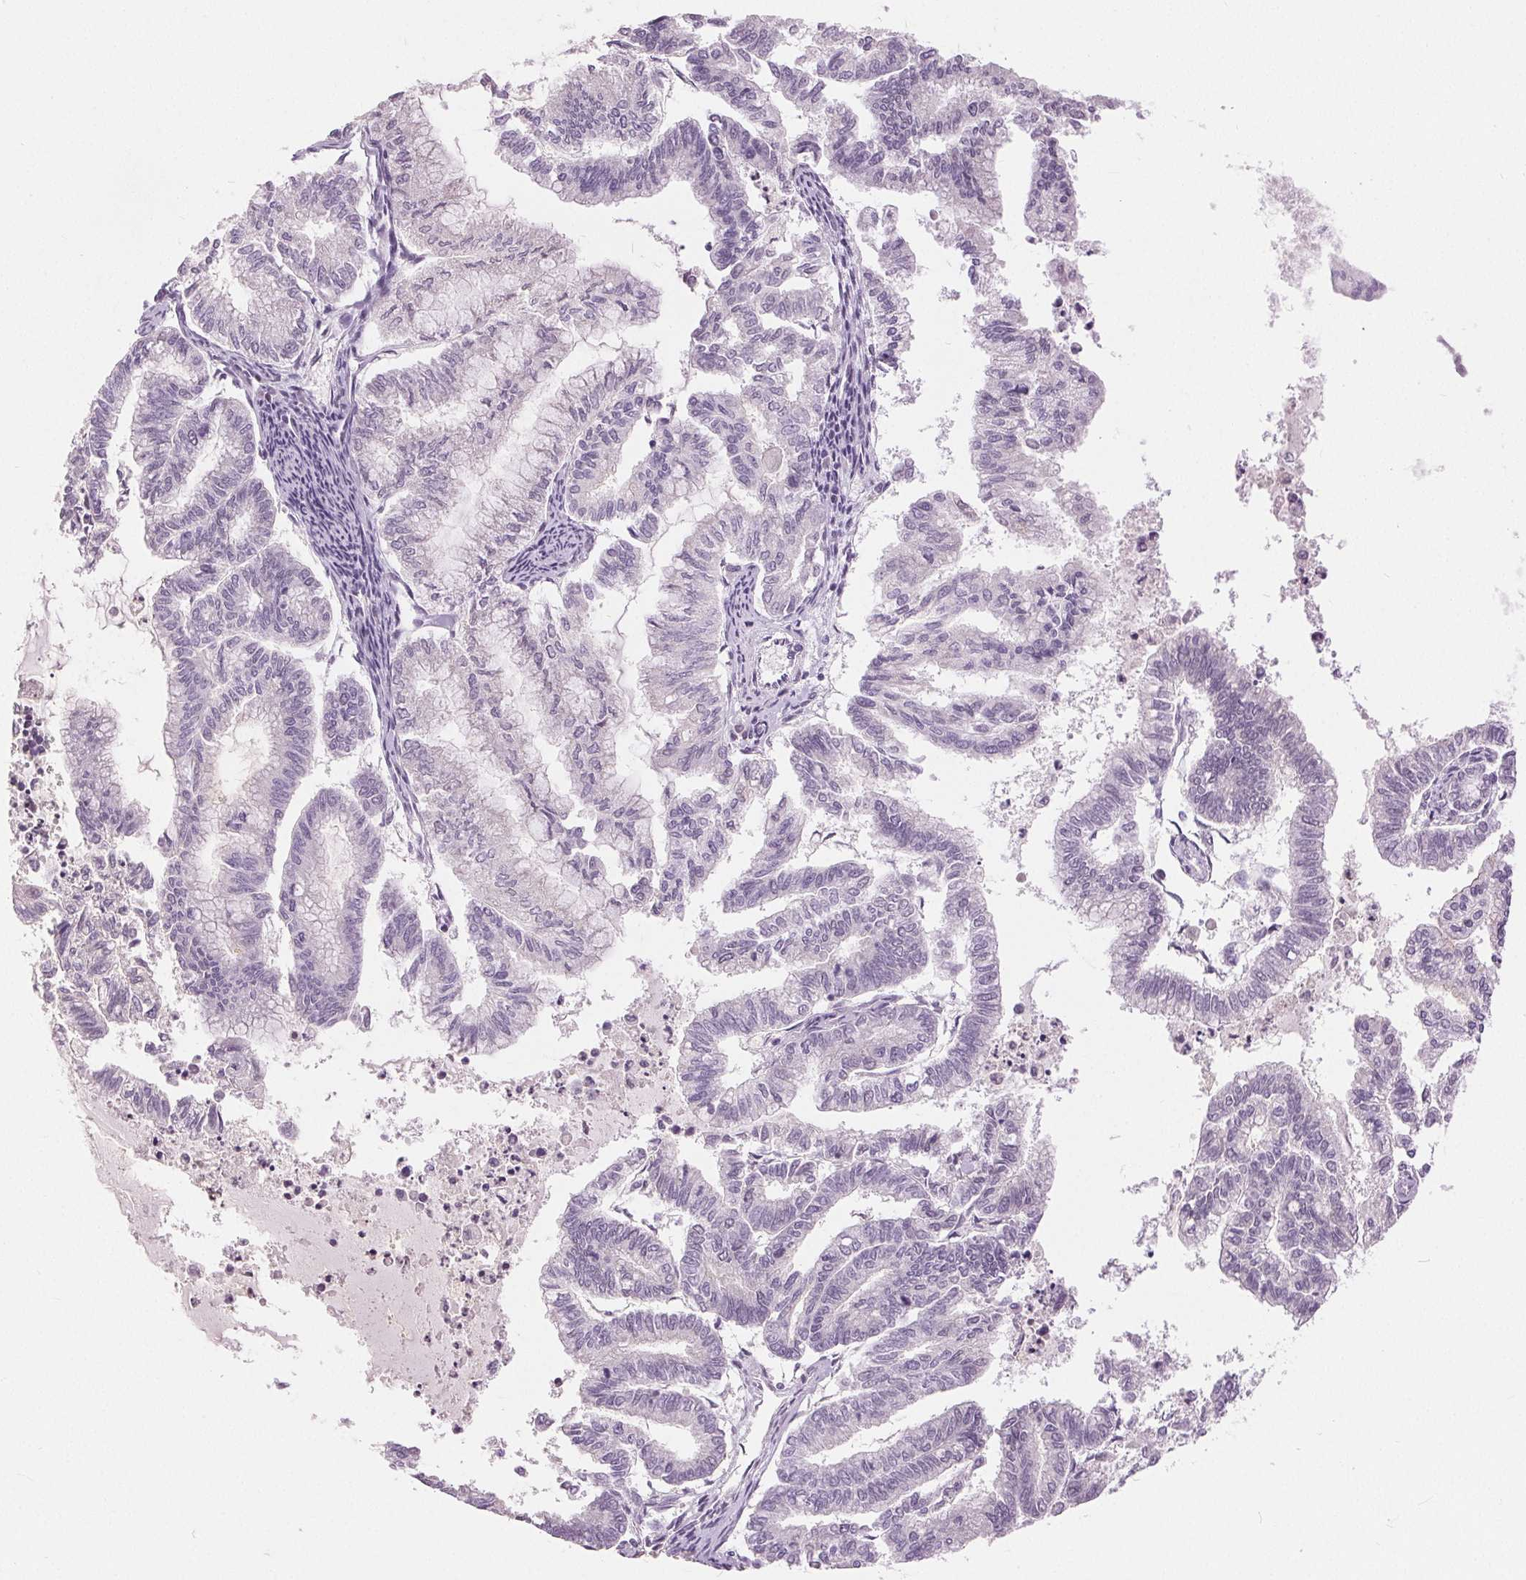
{"staining": {"intensity": "negative", "quantity": "none", "location": "none"}, "tissue": "endometrial cancer", "cell_type": "Tumor cells", "image_type": "cancer", "snomed": [{"axis": "morphology", "description": "Adenocarcinoma, NOS"}, {"axis": "topography", "description": "Endometrium"}], "caption": "DAB (3,3'-diaminobenzidine) immunohistochemical staining of endometrial cancer demonstrates no significant expression in tumor cells.", "gene": "DSG3", "patient": {"sex": "female", "age": 79}}